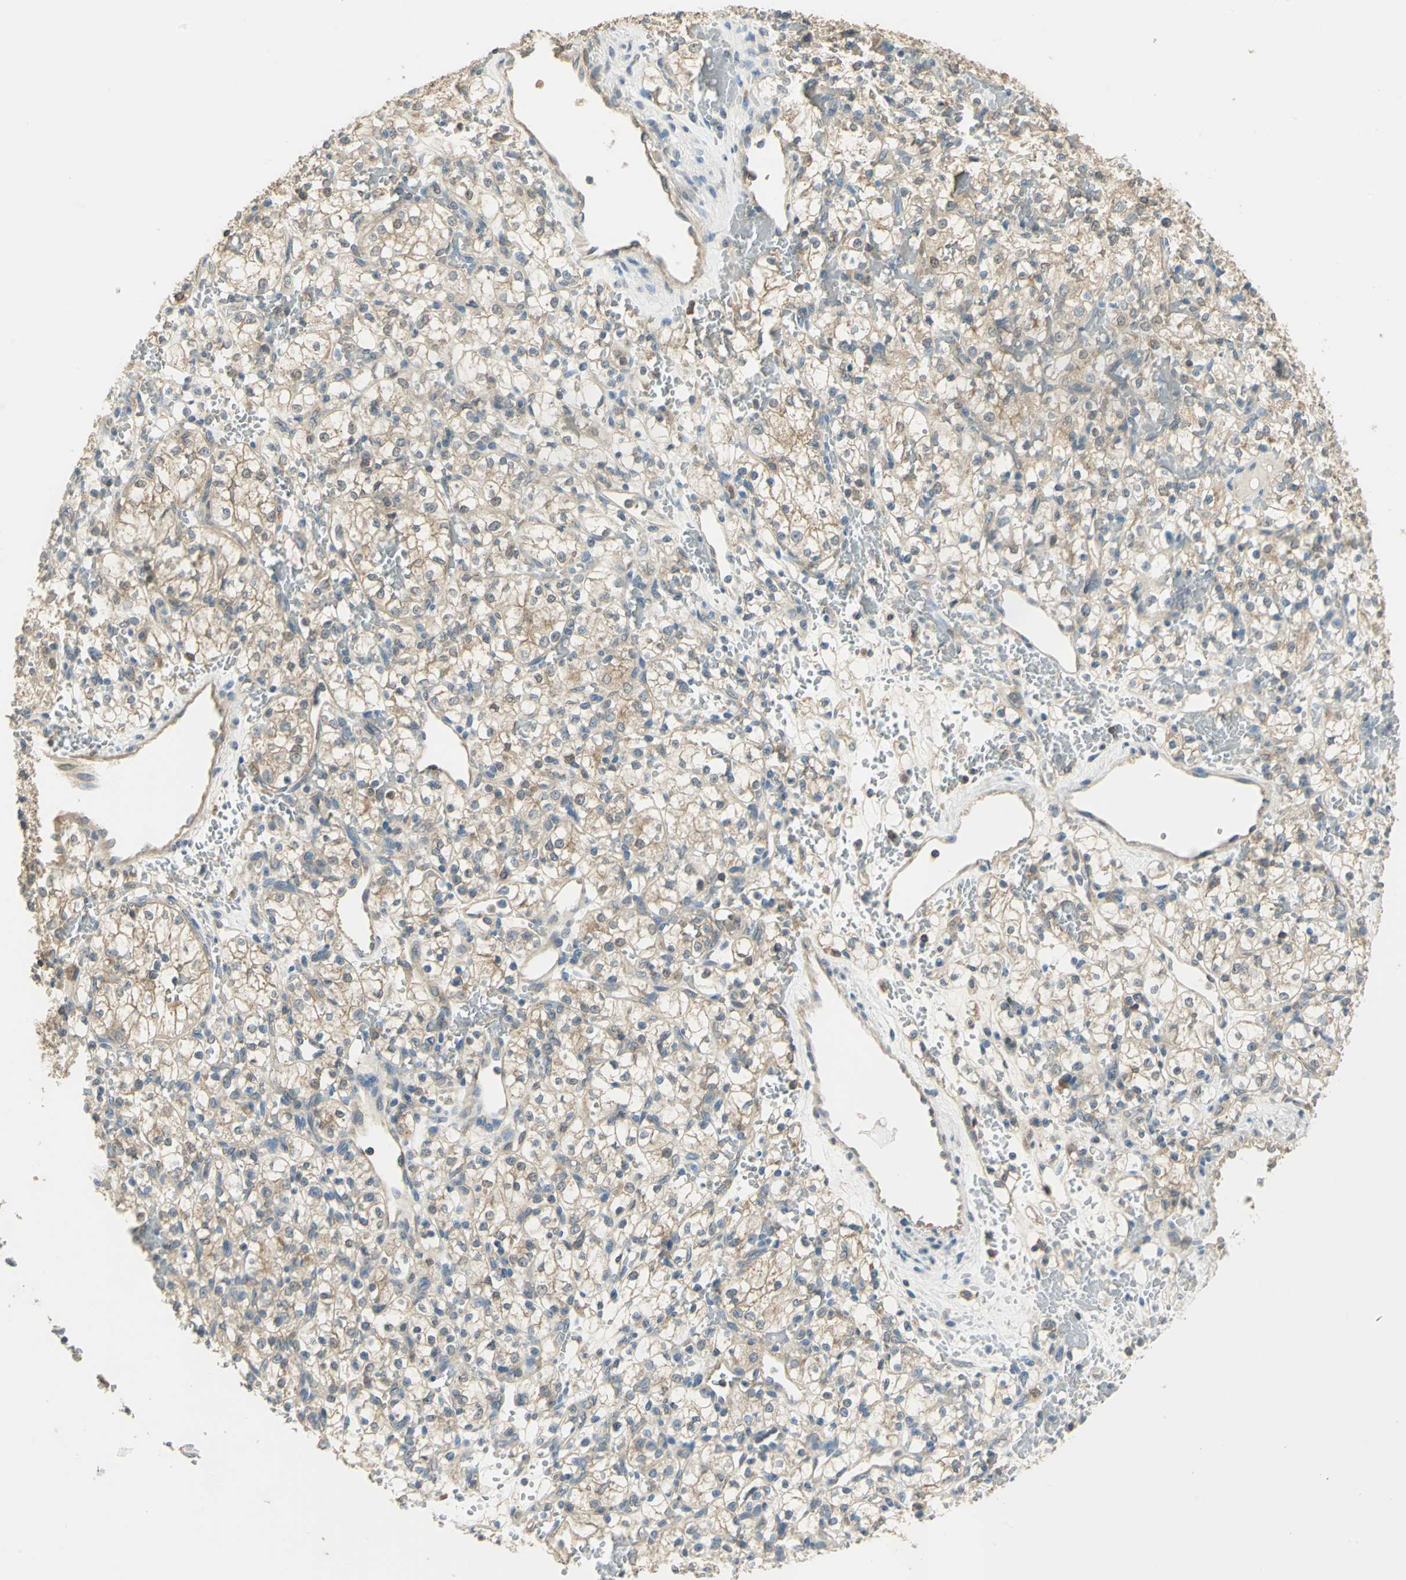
{"staining": {"intensity": "moderate", "quantity": ">75%", "location": "cytoplasmic/membranous"}, "tissue": "renal cancer", "cell_type": "Tumor cells", "image_type": "cancer", "snomed": [{"axis": "morphology", "description": "Adenocarcinoma, NOS"}, {"axis": "topography", "description": "Kidney"}], "caption": "Brown immunohistochemical staining in renal cancer shows moderate cytoplasmic/membranous expression in about >75% of tumor cells.", "gene": "SHC2", "patient": {"sex": "female", "age": 60}}